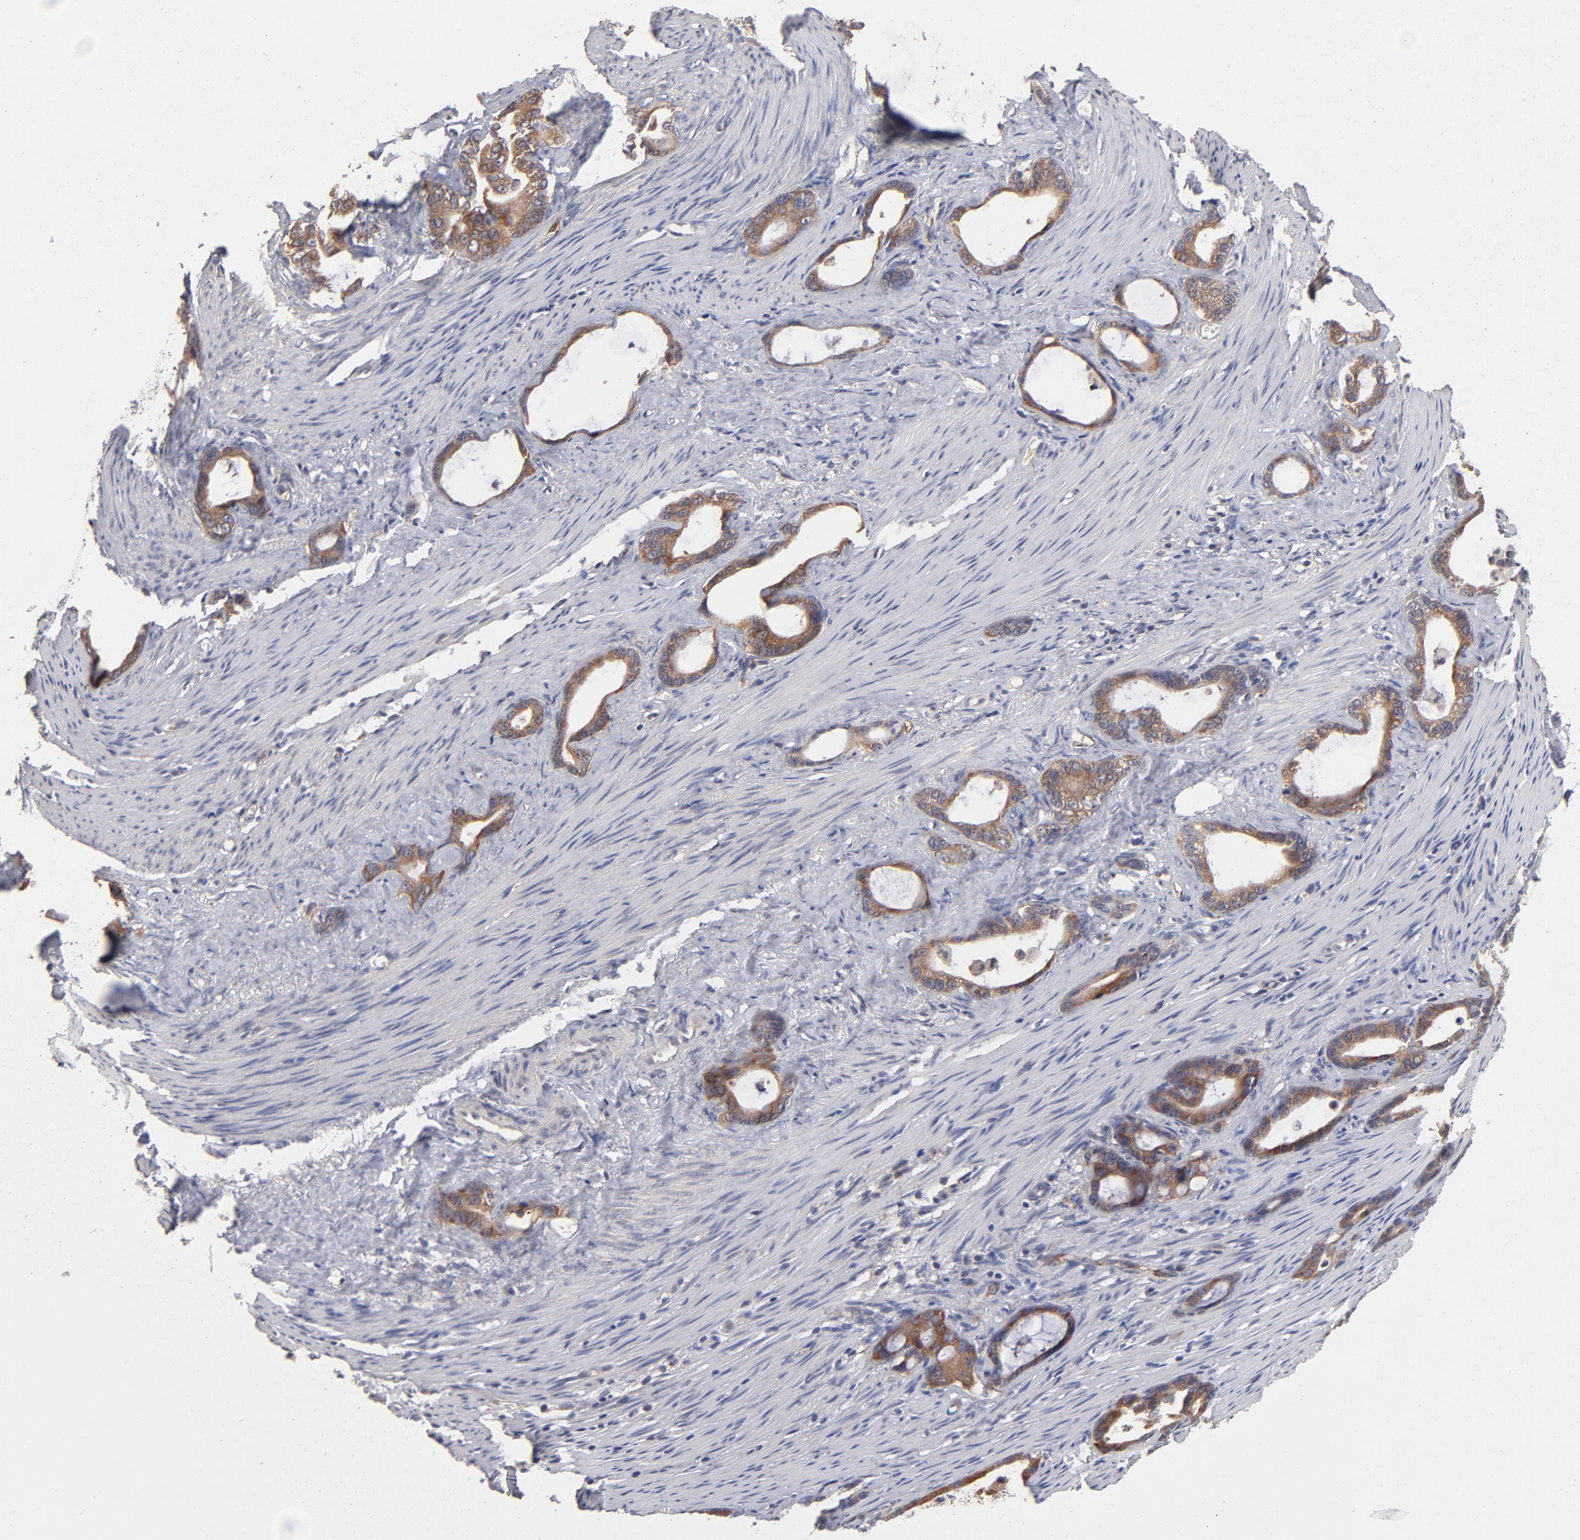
{"staining": {"intensity": "moderate", "quantity": ">75%", "location": "cytoplasmic/membranous"}, "tissue": "stomach cancer", "cell_type": "Tumor cells", "image_type": "cancer", "snomed": [{"axis": "morphology", "description": "Adenocarcinoma, NOS"}, {"axis": "topography", "description": "Stomach"}], "caption": "Immunohistochemistry of human stomach cancer demonstrates medium levels of moderate cytoplasmic/membranous expression in approximately >75% of tumor cells.", "gene": "IVNS1ABP", "patient": {"sex": "female", "age": 75}}